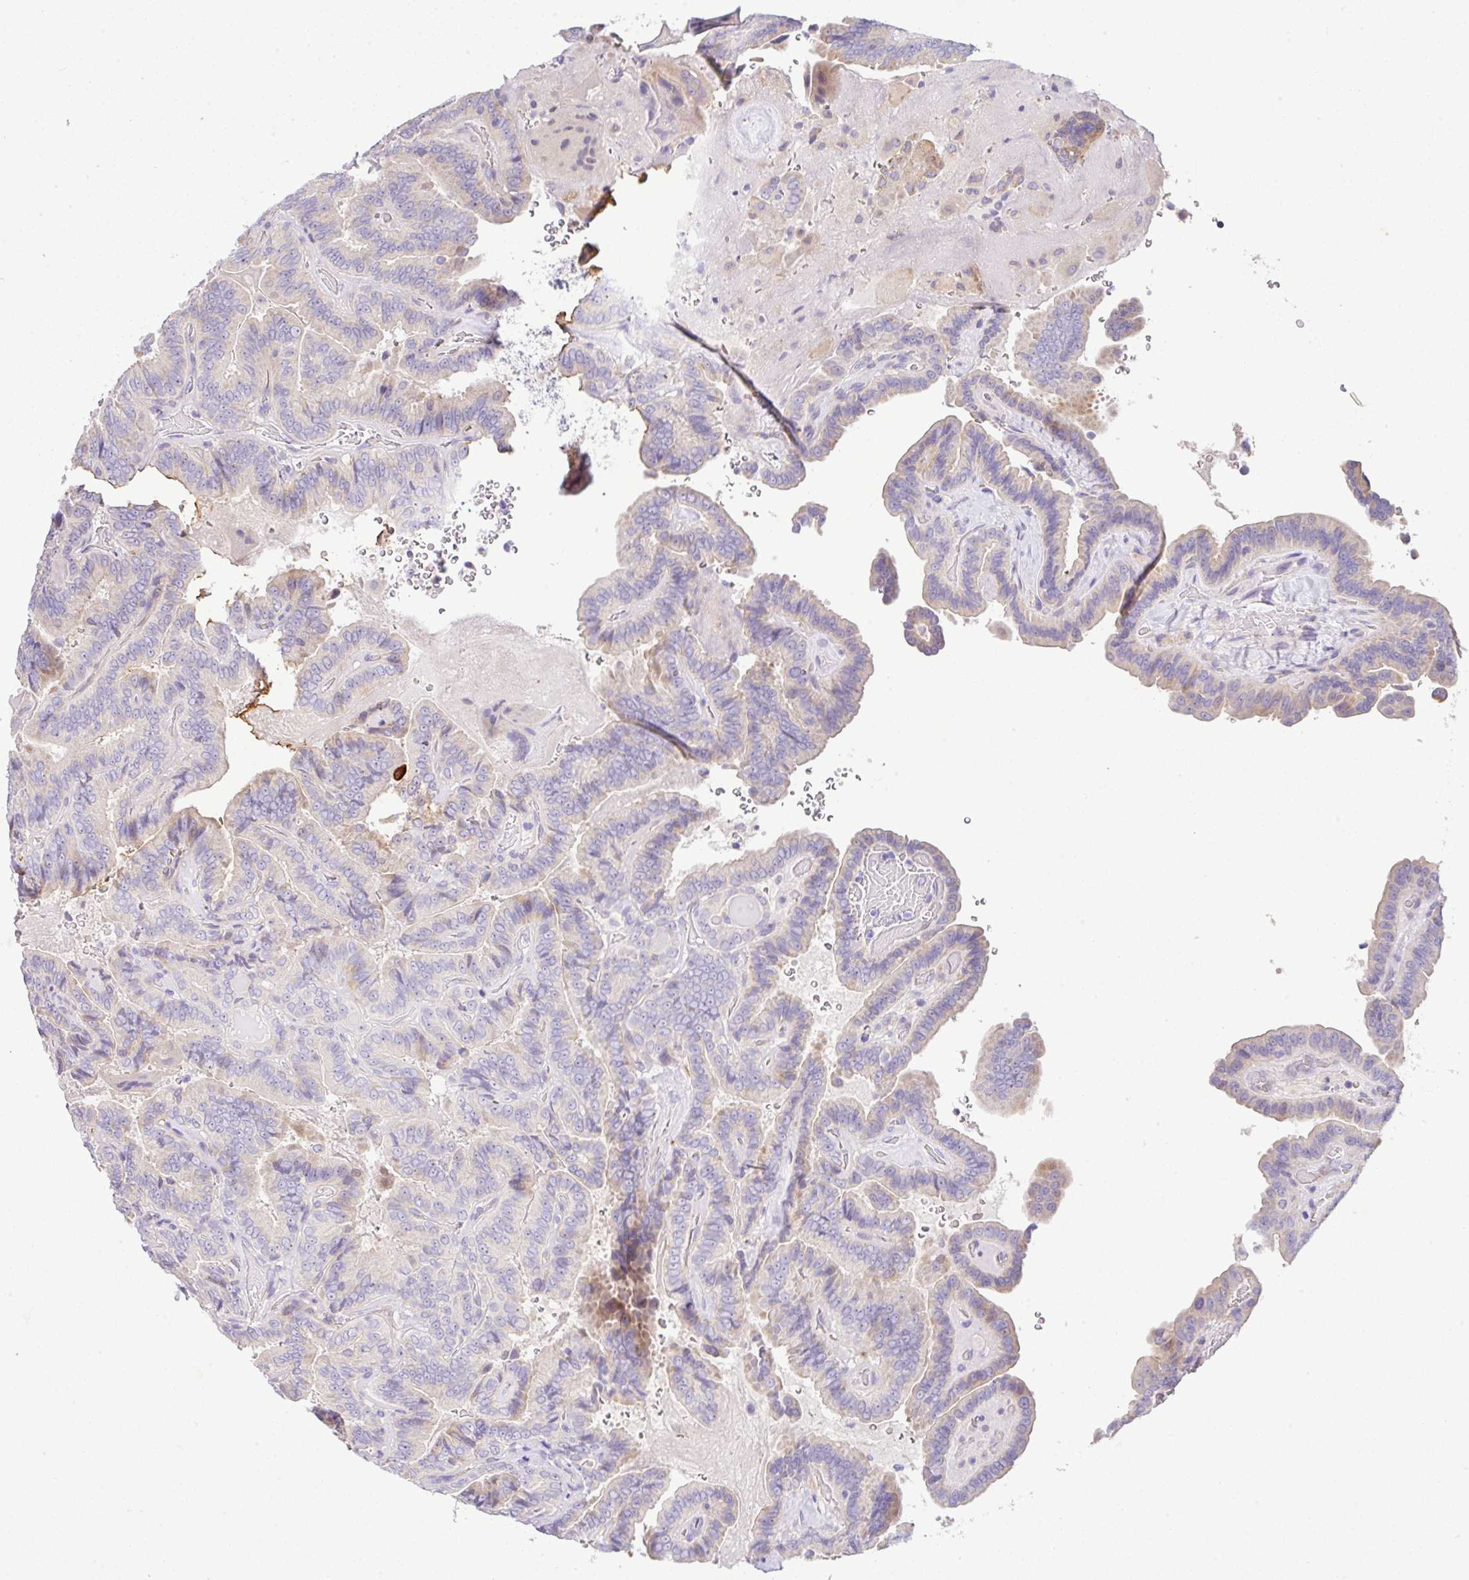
{"staining": {"intensity": "moderate", "quantity": "<25%", "location": "cytoplasmic/membranous"}, "tissue": "thyroid cancer", "cell_type": "Tumor cells", "image_type": "cancer", "snomed": [{"axis": "morphology", "description": "Papillary adenocarcinoma, NOS"}, {"axis": "topography", "description": "Thyroid gland"}], "caption": "IHC staining of papillary adenocarcinoma (thyroid), which reveals low levels of moderate cytoplasmic/membranous expression in approximately <25% of tumor cells indicating moderate cytoplasmic/membranous protein positivity. The staining was performed using DAB (brown) for protein detection and nuclei were counterstained in hematoxylin (blue).", "gene": "EPN3", "patient": {"sex": "male", "age": 61}}